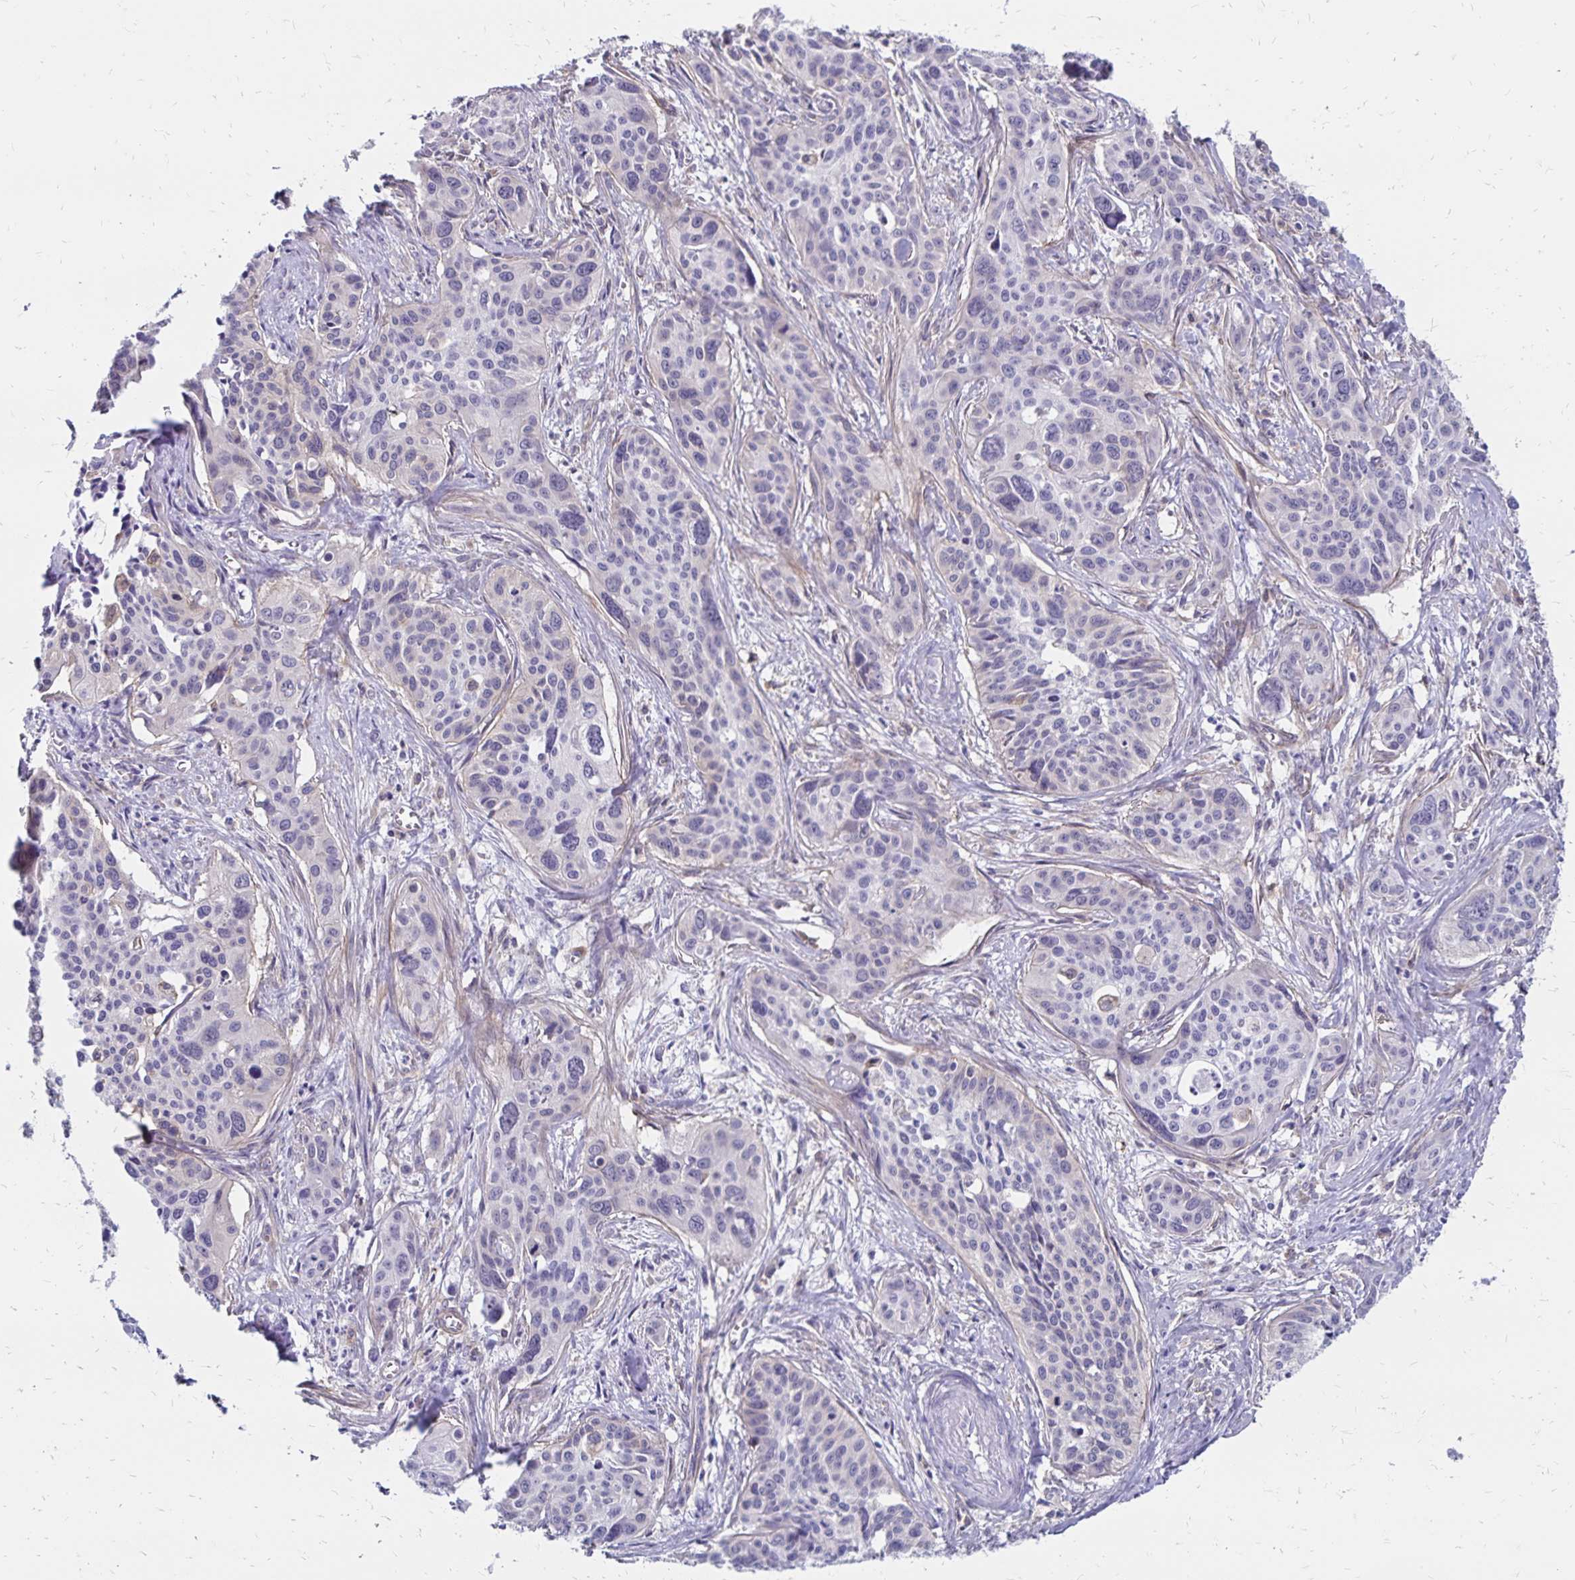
{"staining": {"intensity": "negative", "quantity": "none", "location": "none"}, "tissue": "cervical cancer", "cell_type": "Tumor cells", "image_type": "cancer", "snomed": [{"axis": "morphology", "description": "Squamous cell carcinoma, NOS"}, {"axis": "topography", "description": "Cervix"}], "caption": "Tumor cells show no significant staining in cervical squamous cell carcinoma.", "gene": "TNS3", "patient": {"sex": "female", "age": 31}}